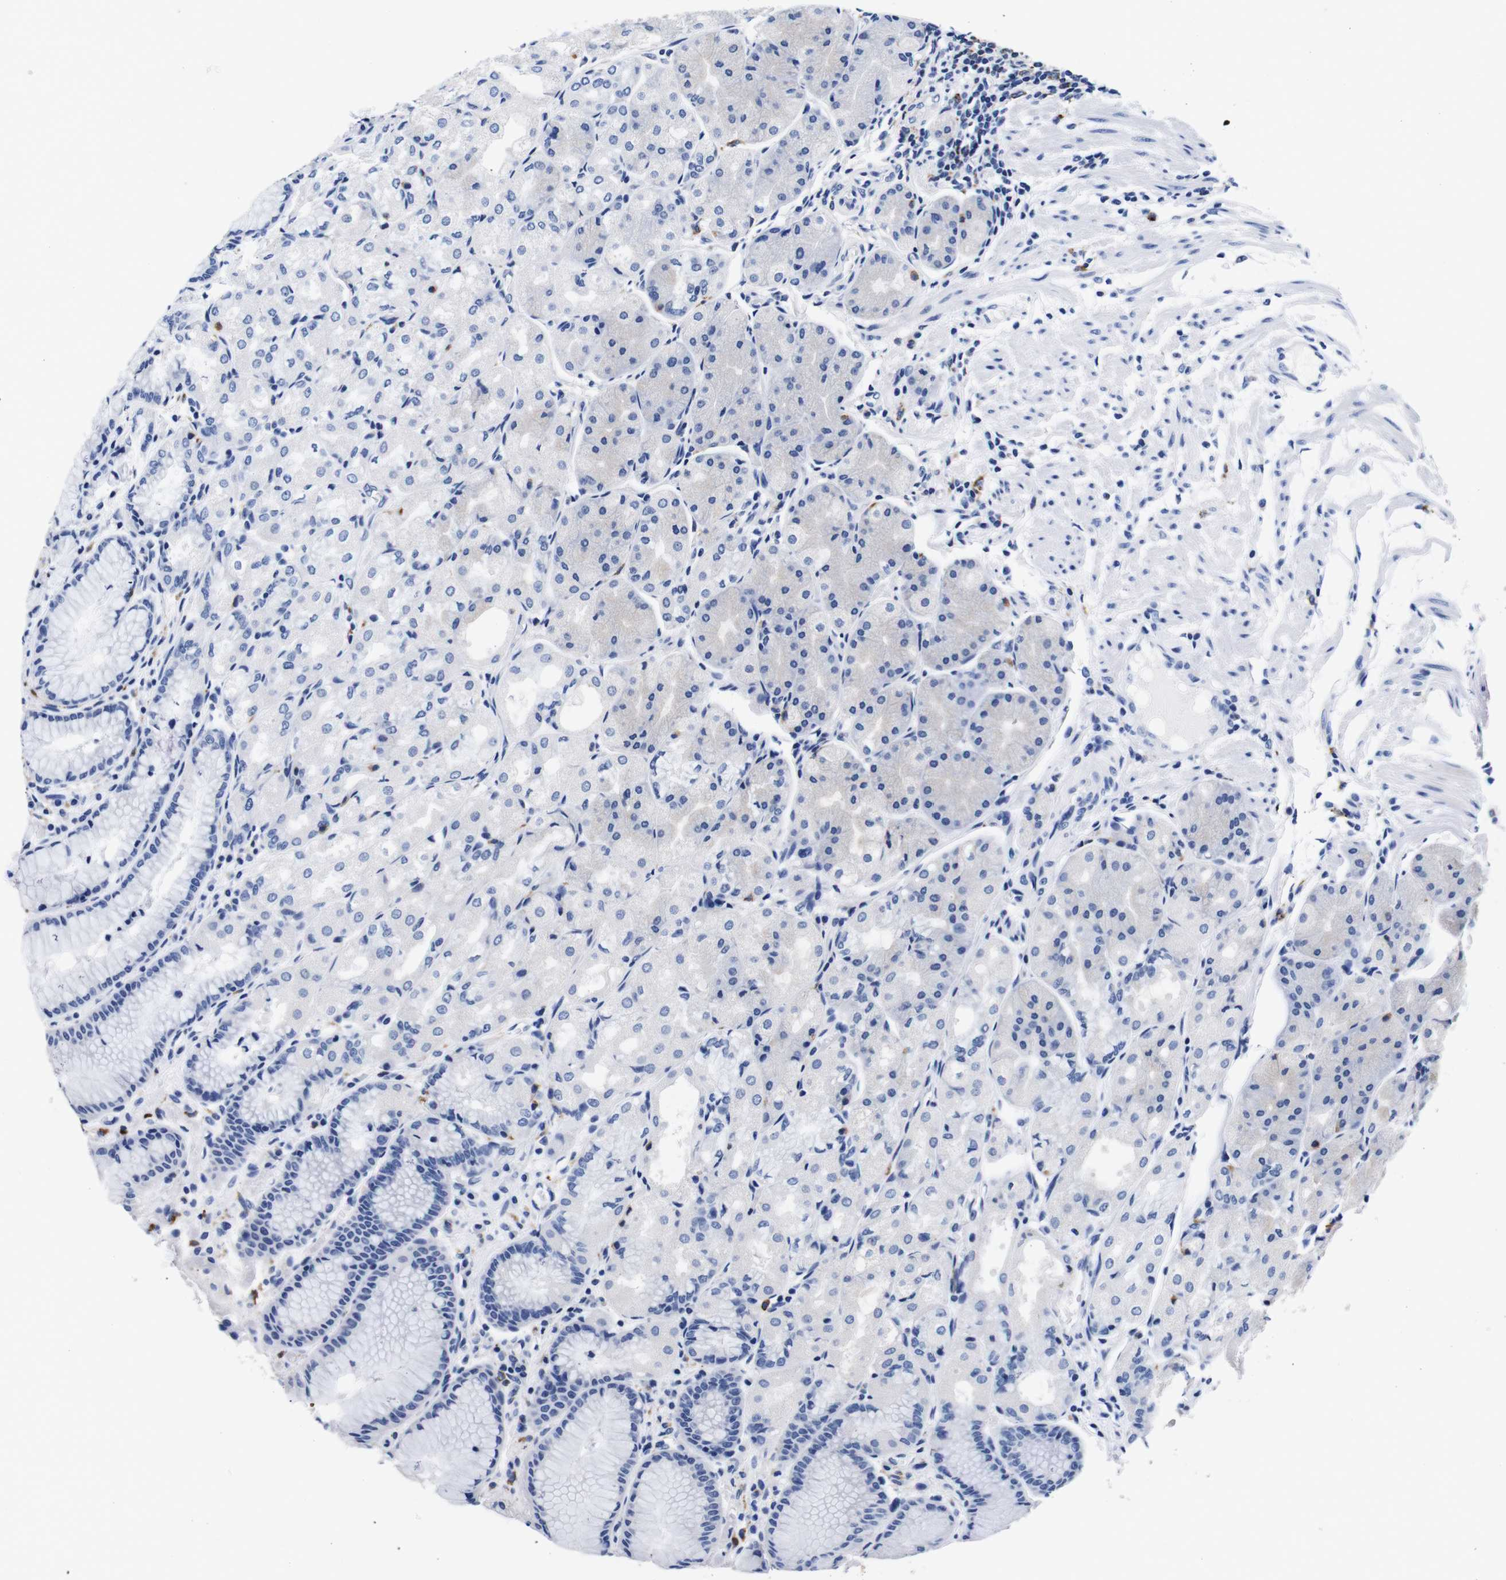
{"staining": {"intensity": "negative", "quantity": "none", "location": "none"}, "tissue": "stomach", "cell_type": "Glandular cells", "image_type": "normal", "snomed": [{"axis": "morphology", "description": "Normal tissue, NOS"}, {"axis": "topography", "description": "Stomach, upper"}], "caption": "Stomach stained for a protein using IHC reveals no staining glandular cells.", "gene": "ENSG00000248993", "patient": {"sex": "male", "age": 72}}